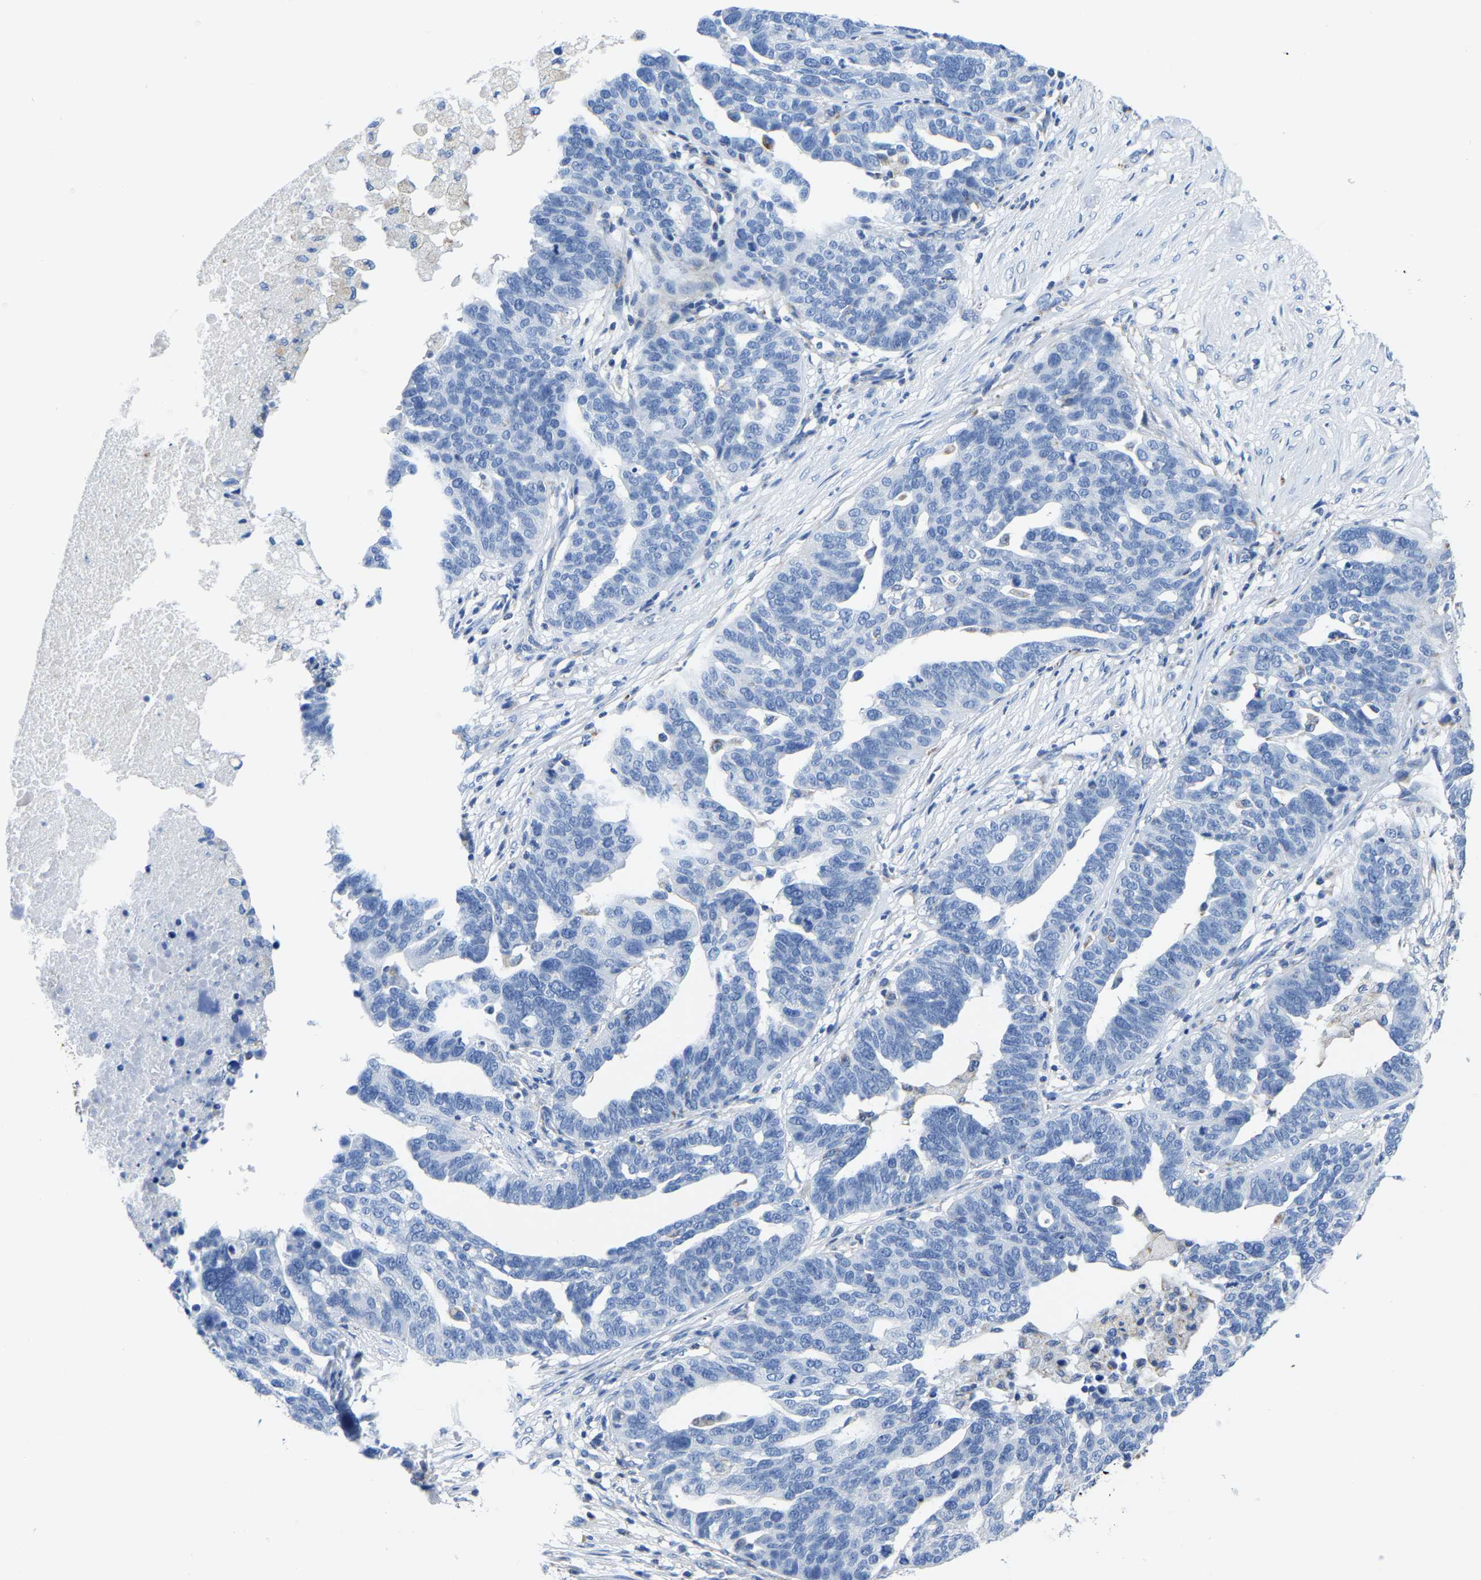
{"staining": {"intensity": "negative", "quantity": "none", "location": "none"}, "tissue": "ovarian cancer", "cell_type": "Tumor cells", "image_type": "cancer", "snomed": [{"axis": "morphology", "description": "Cystadenocarcinoma, serous, NOS"}, {"axis": "topography", "description": "Ovary"}], "caption": "This is an immunohistochemistry image of human ovarian cancer. There is no staining in tumor cells.", "gene": "ETFA", "patient": {"sex": "female", "age": 59}}